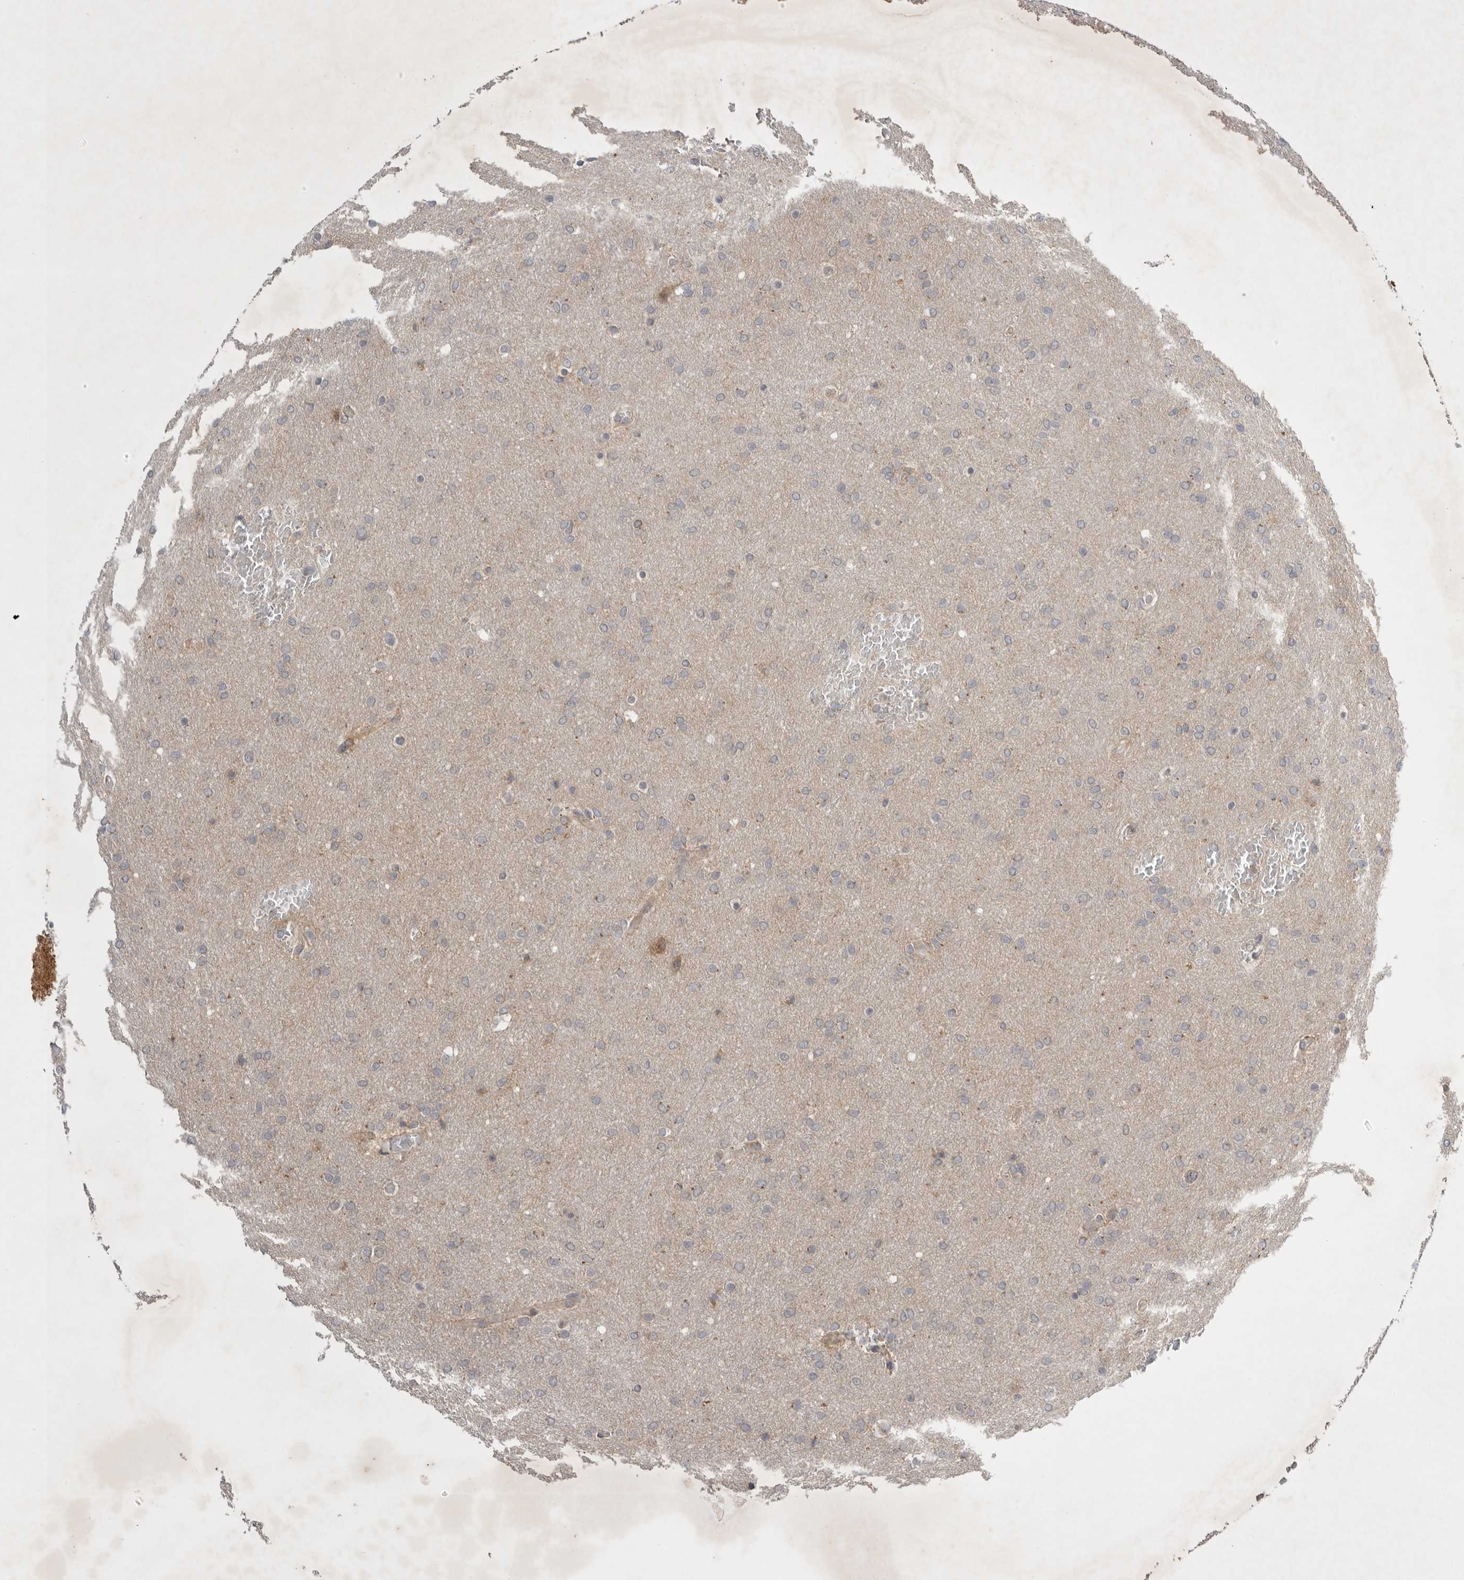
{"staining": {"intensity": "weak", "quantity": "25%-75%", "location": "cytoplasmic/membranous"}, "tissue": "glioma", "cell_type": "Tumor cells", "image_type": "cancer", "snomed": [{"axis": "morphology", "description": "Glioma, malignant, Low grade"}, {"axis": "topography", "description": "Brain"}], "caption": "Immunohistochemical staining of malignant glioma (low-grade) shows low levels of weak cytoplasmic/membranous expression in about 25%-75% of tumor cells.", "gene": "NRCAM", "patient": {"sex": "female", "age": 37}}